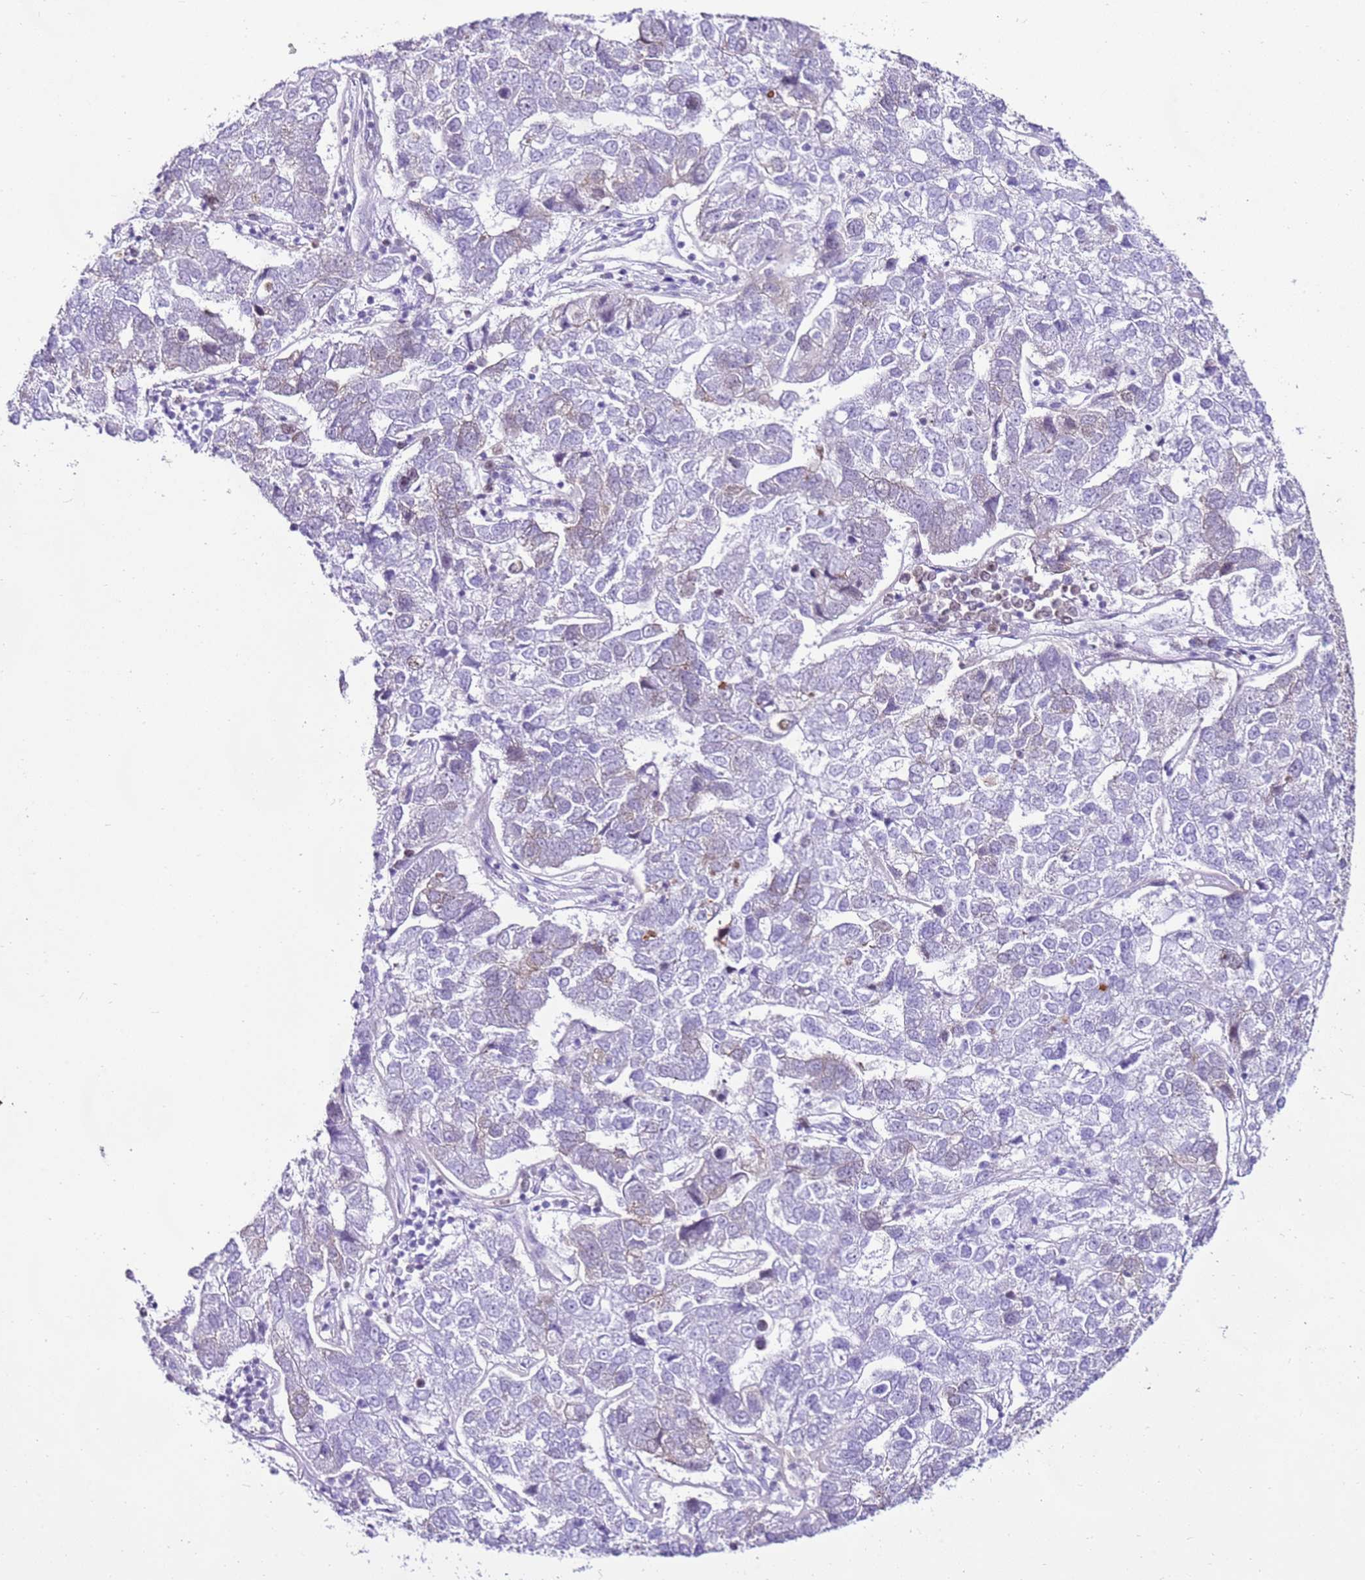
{"staining": {"intensity": "negative", "quantity": "none", "location": "none"}, "tissue": "pancreatic cancer", "cell_type": "Tumor cells", "image_type": "cancer", "snomed": [{"axis": "morphology", "description": "Adenocarcinoma, NOS"}, {"axis": "topography", "description": "Pancreas"}], "caption": "A micrograph of human pancreatic cancer (adenocarcinoma) is negative for staining in tumor cells.", "gene": "SPC25", "patient": {"sex": "female", "age": 61}}